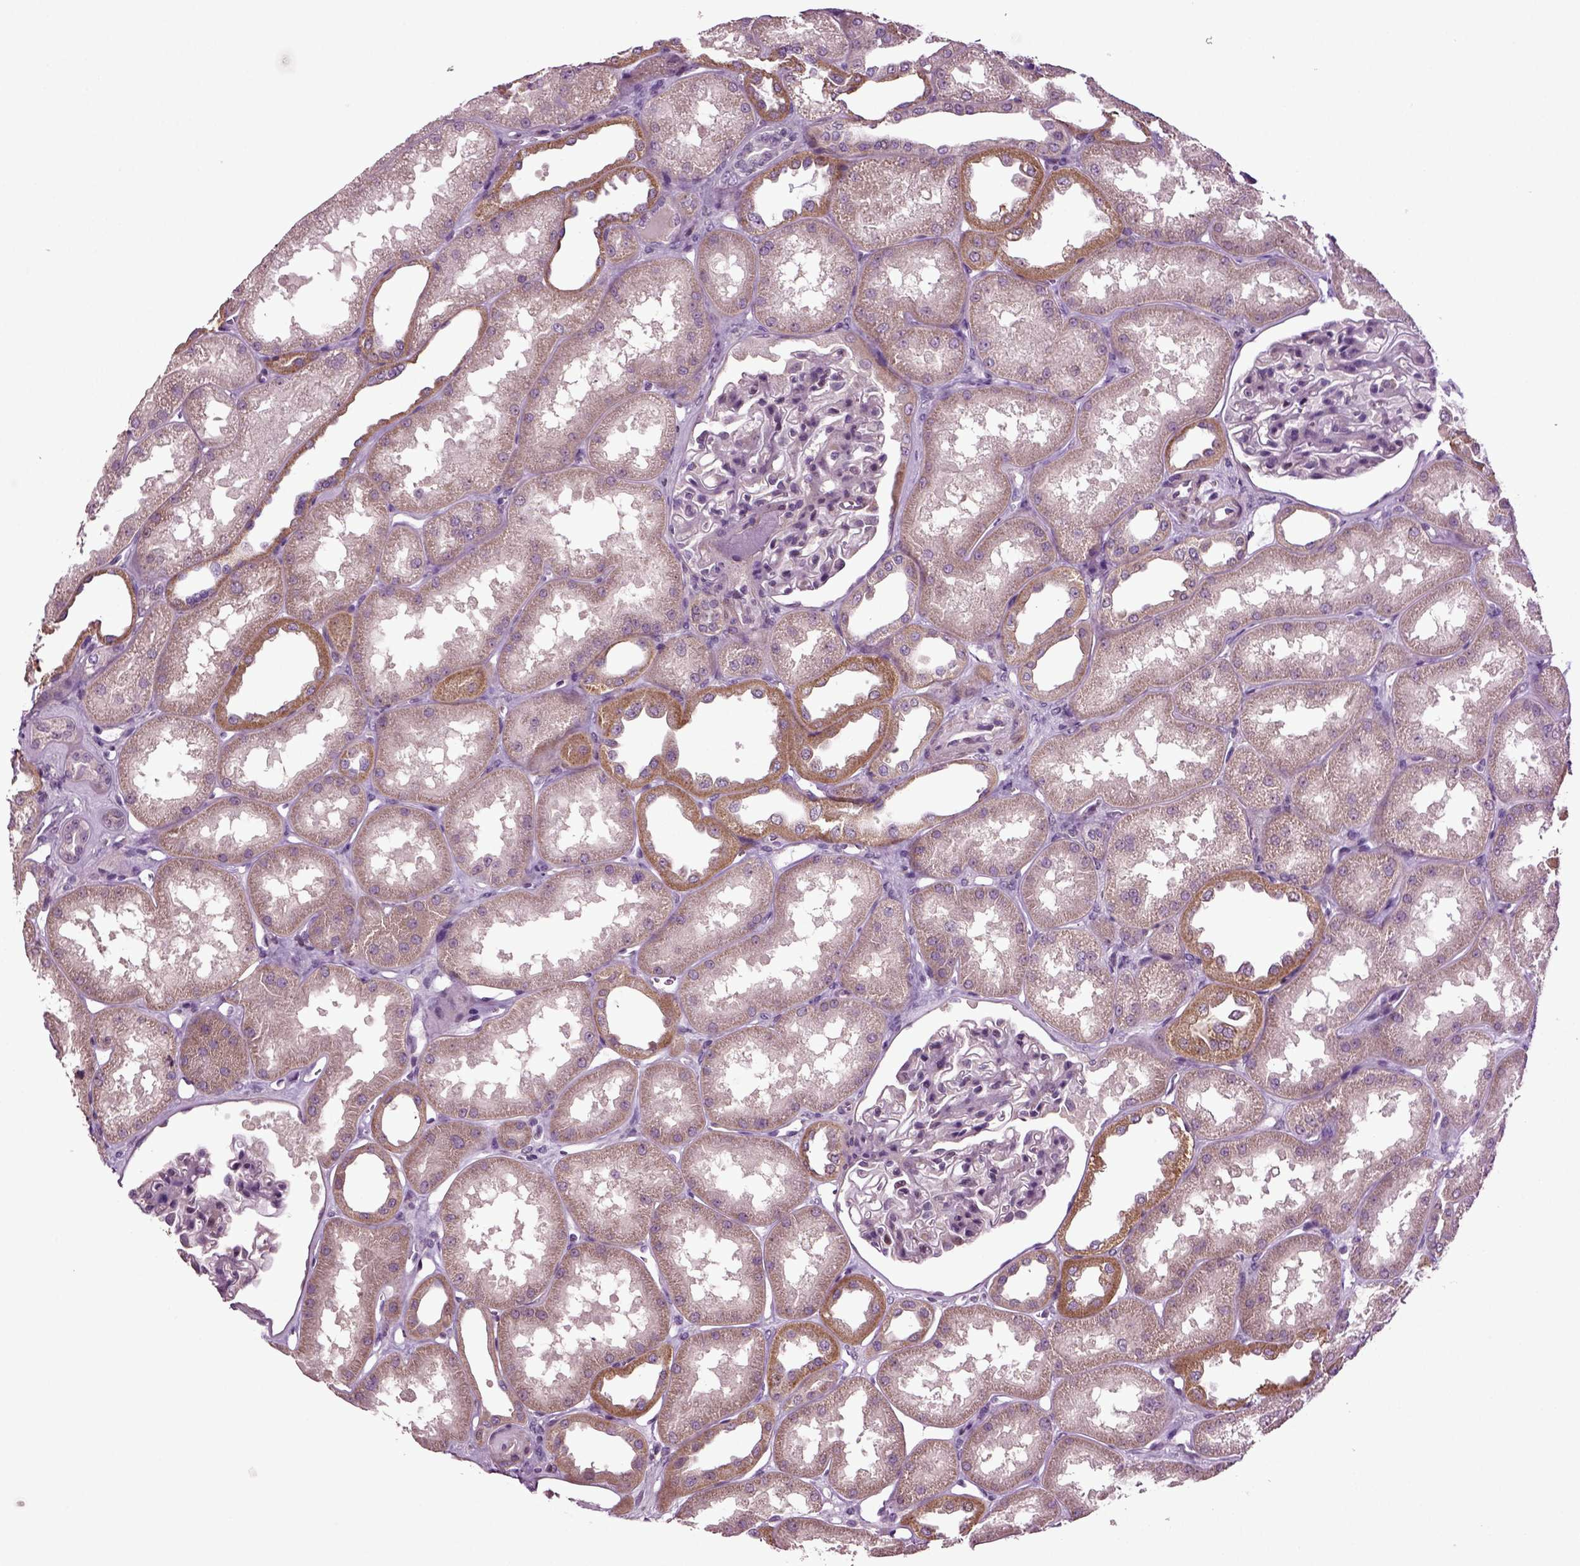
{"staining": {"intensity": "negative", "quantity": "none", "location": "none"}, "tissue": "kidney", "cell_type": "Cells in glomeruli", "image_type": "normal", "snomed": [{"axis": "morphology", "description": "Normal tissue, NOS"}, {"axis": "topography", "description": "Kidney"}], "caption": "This is a image of immunohistochemistry (IHC) staining of benign kidney, which shows no staining in cells in glomeruli.", "gene": "HAGHL", "patient": {"sex": "male", "age": 61}}